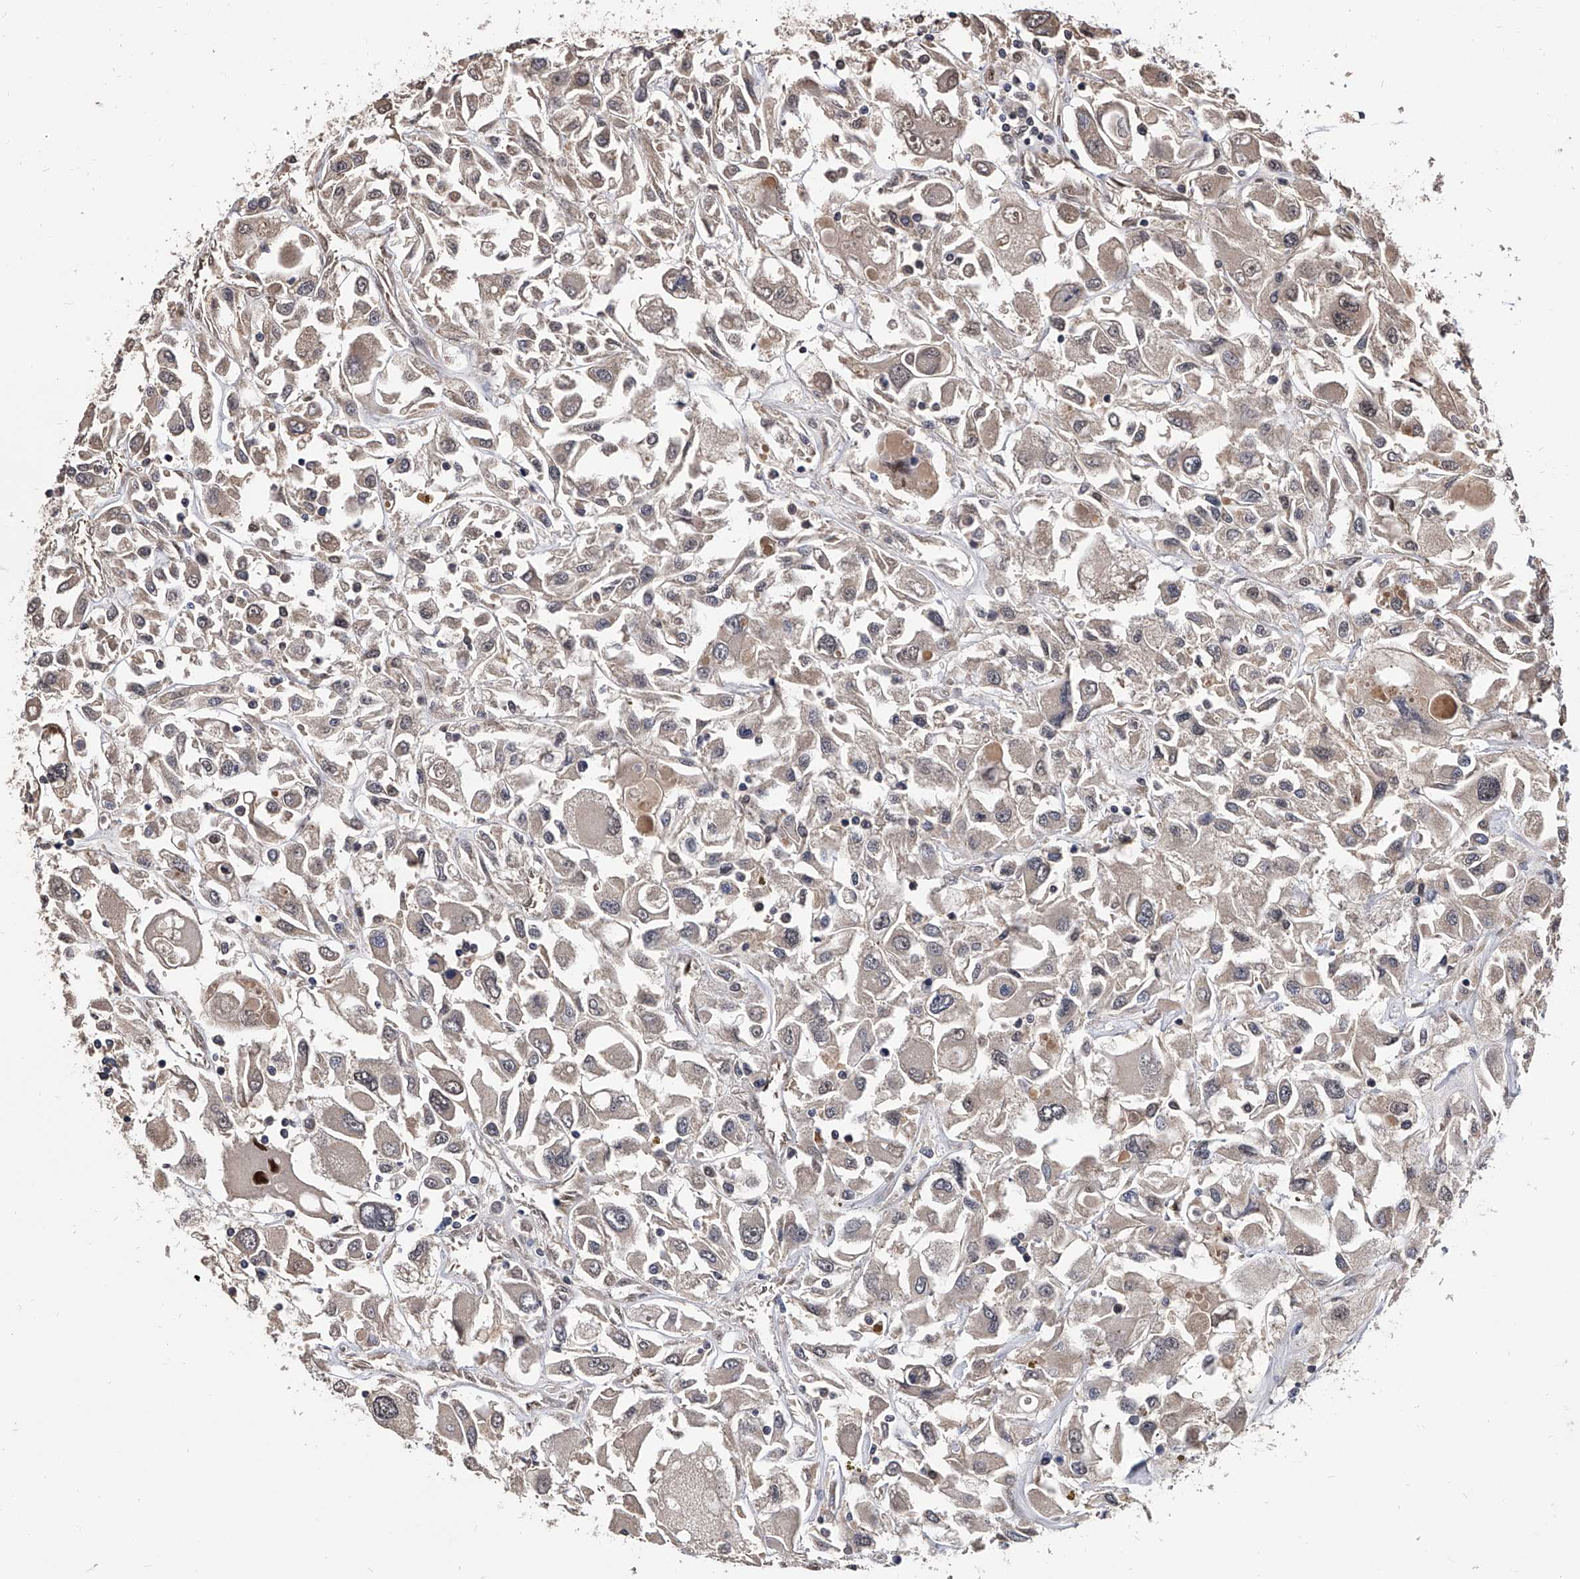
{"staining": {"intensity": "weak", "quantity": "<25%", "location": "cytoplasmic/membranous,nuclear"}, "tissue": "renal cancer", "cell_type": "Tumor cells", "image_type": "cancer", "snomed": [{"axis": "morphology", "description": "Adenocarcinoma, NOS"}, {"axis": "topography", "description": "Kidney"}], "caption": "The image reveals no significant staining in tumor cells of adenocarcinoma (renal).", "gene": "EFCAB7", "patient": {"sex": "female", "age": 52}}